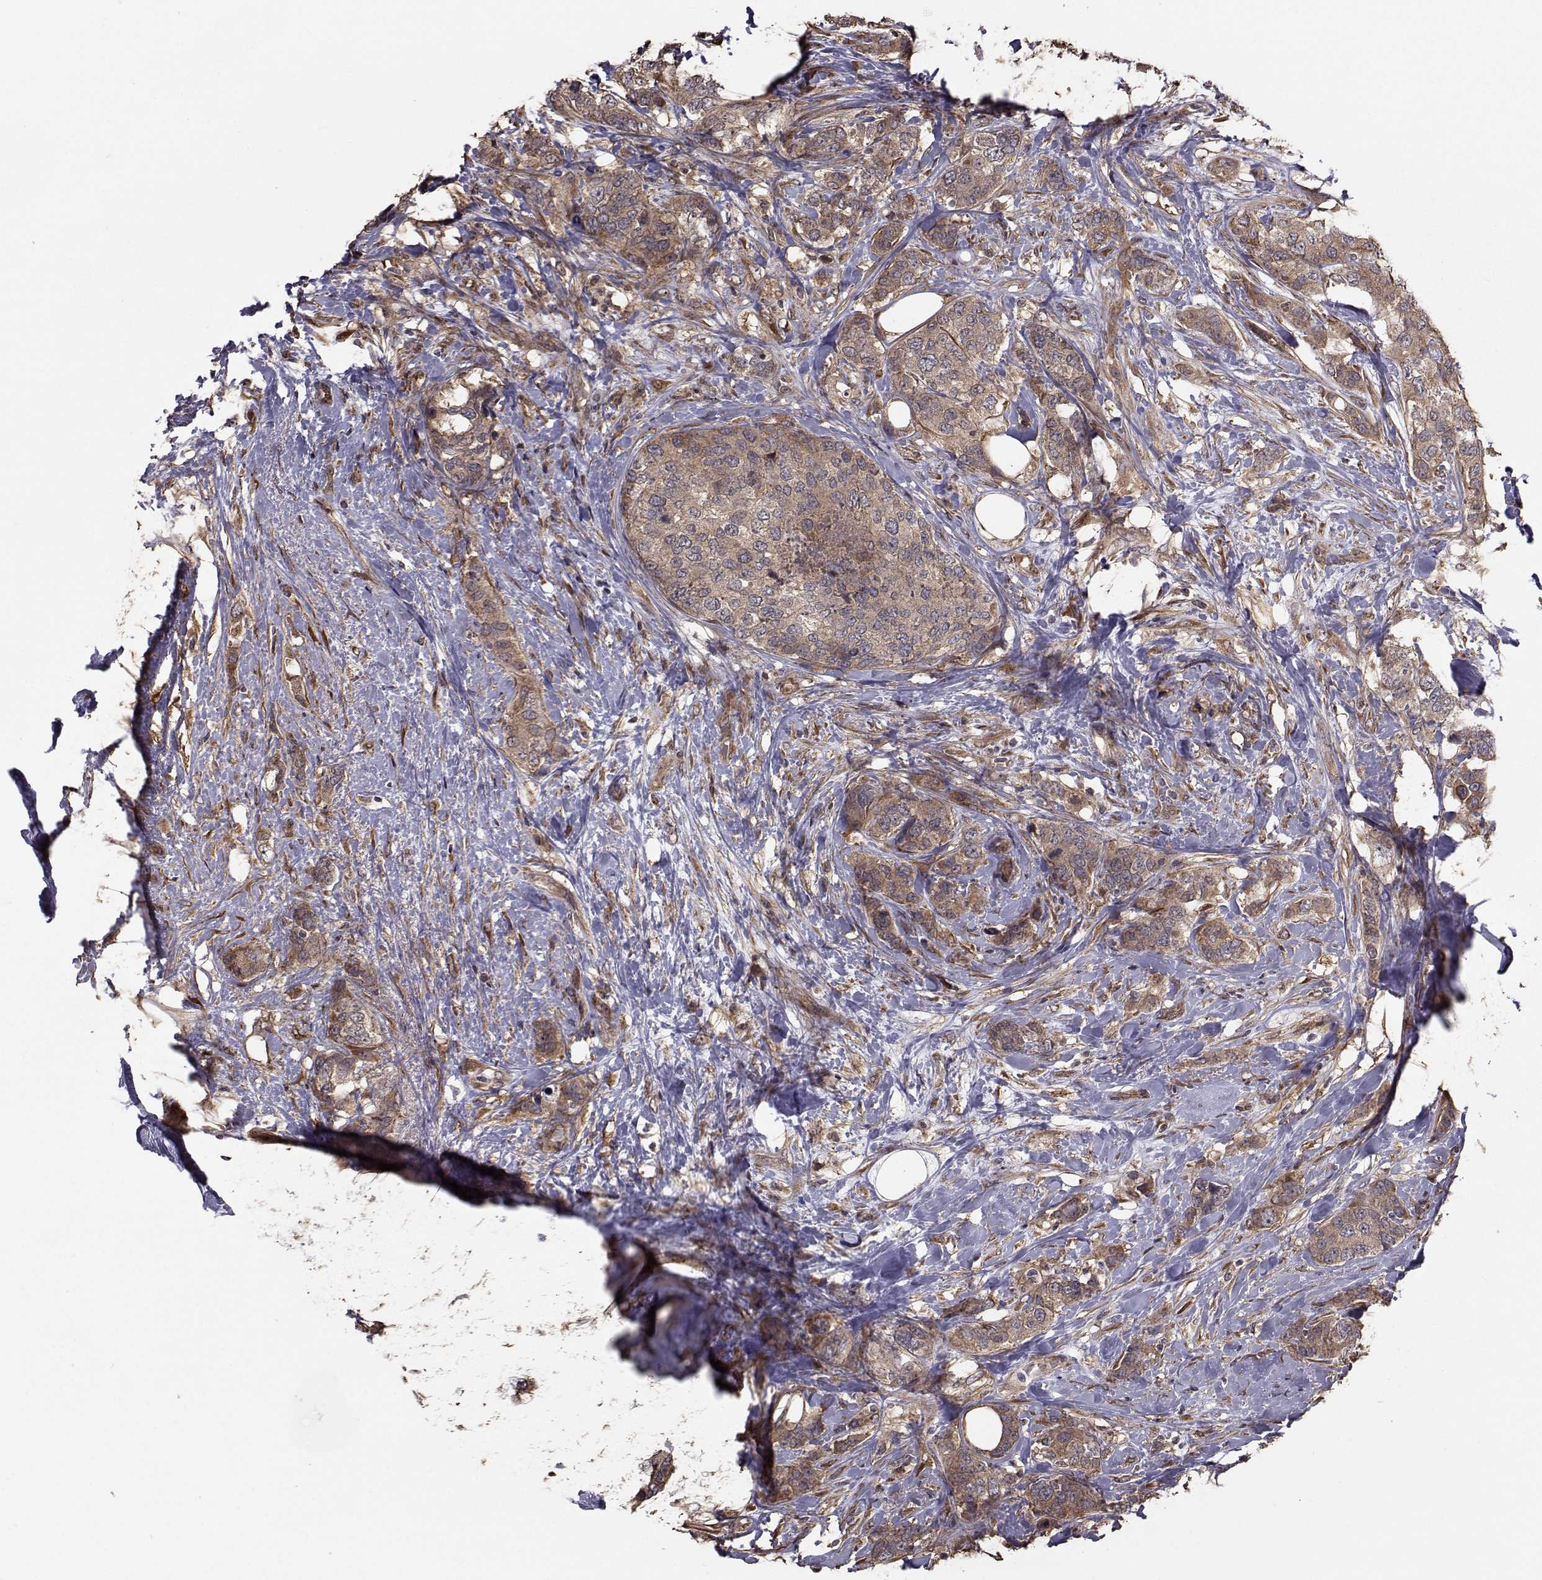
{"staining": {"intensity": "moderate", "quantity": ">75%", "location": "cytoplasmic/membranous"}, "tissue": "breast cancer", "cell_type": "Tumor cells", "image_type": "cancer", "snomed": [{"axis": "morphology", "description": "Lobular carcinoma"}, {"axis": "topography", "description": "Breast"}], "caption": "A brown stain labels moderate cytoplasmic/membranous staining of a protein in human breast cancer tumor cells.", "gene": "TRIP10", "patient": {"sex": "female", "age": 59}}